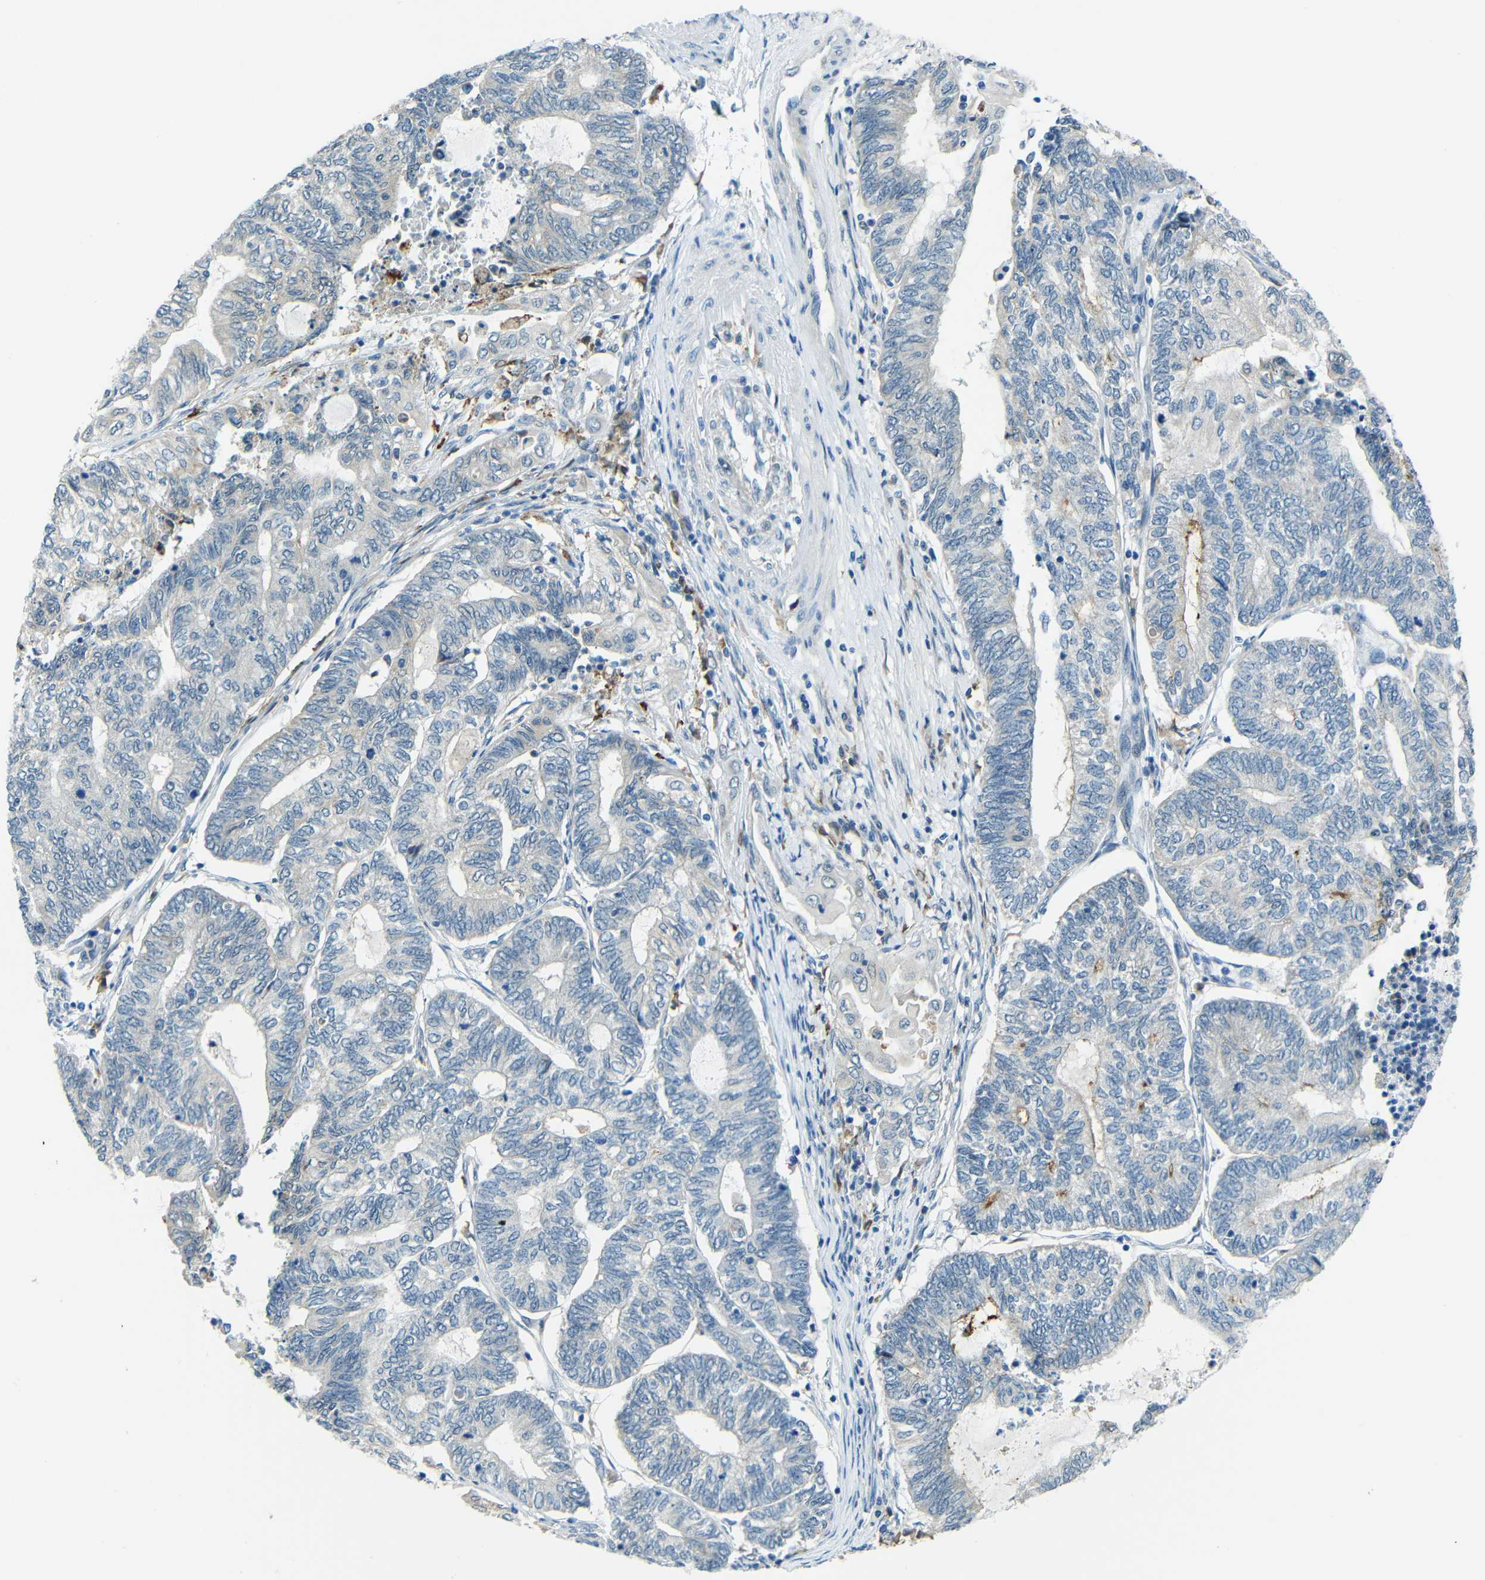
{"staining": {"intensity": "negative", "quantity": "none", "location": "none"}, "tissue": "endometrial cancer", "cell_type": "Tumor cells", "image_type": "cancer", "snomed": [{"axis": "morphology", "description": "Adenocarcinoma, NOS"}, {"axis": "topography", "description": "Uterus"}, {"axis": "topography", "description": "Endometrium"}], "caption": "Immunohistochemistry image of human endometrial cancer stained for a protein (brown), which reveals no positivity in tumor cells.", "gene": "ANKRD22", "patient": {"sex": "female", "age": 70}}